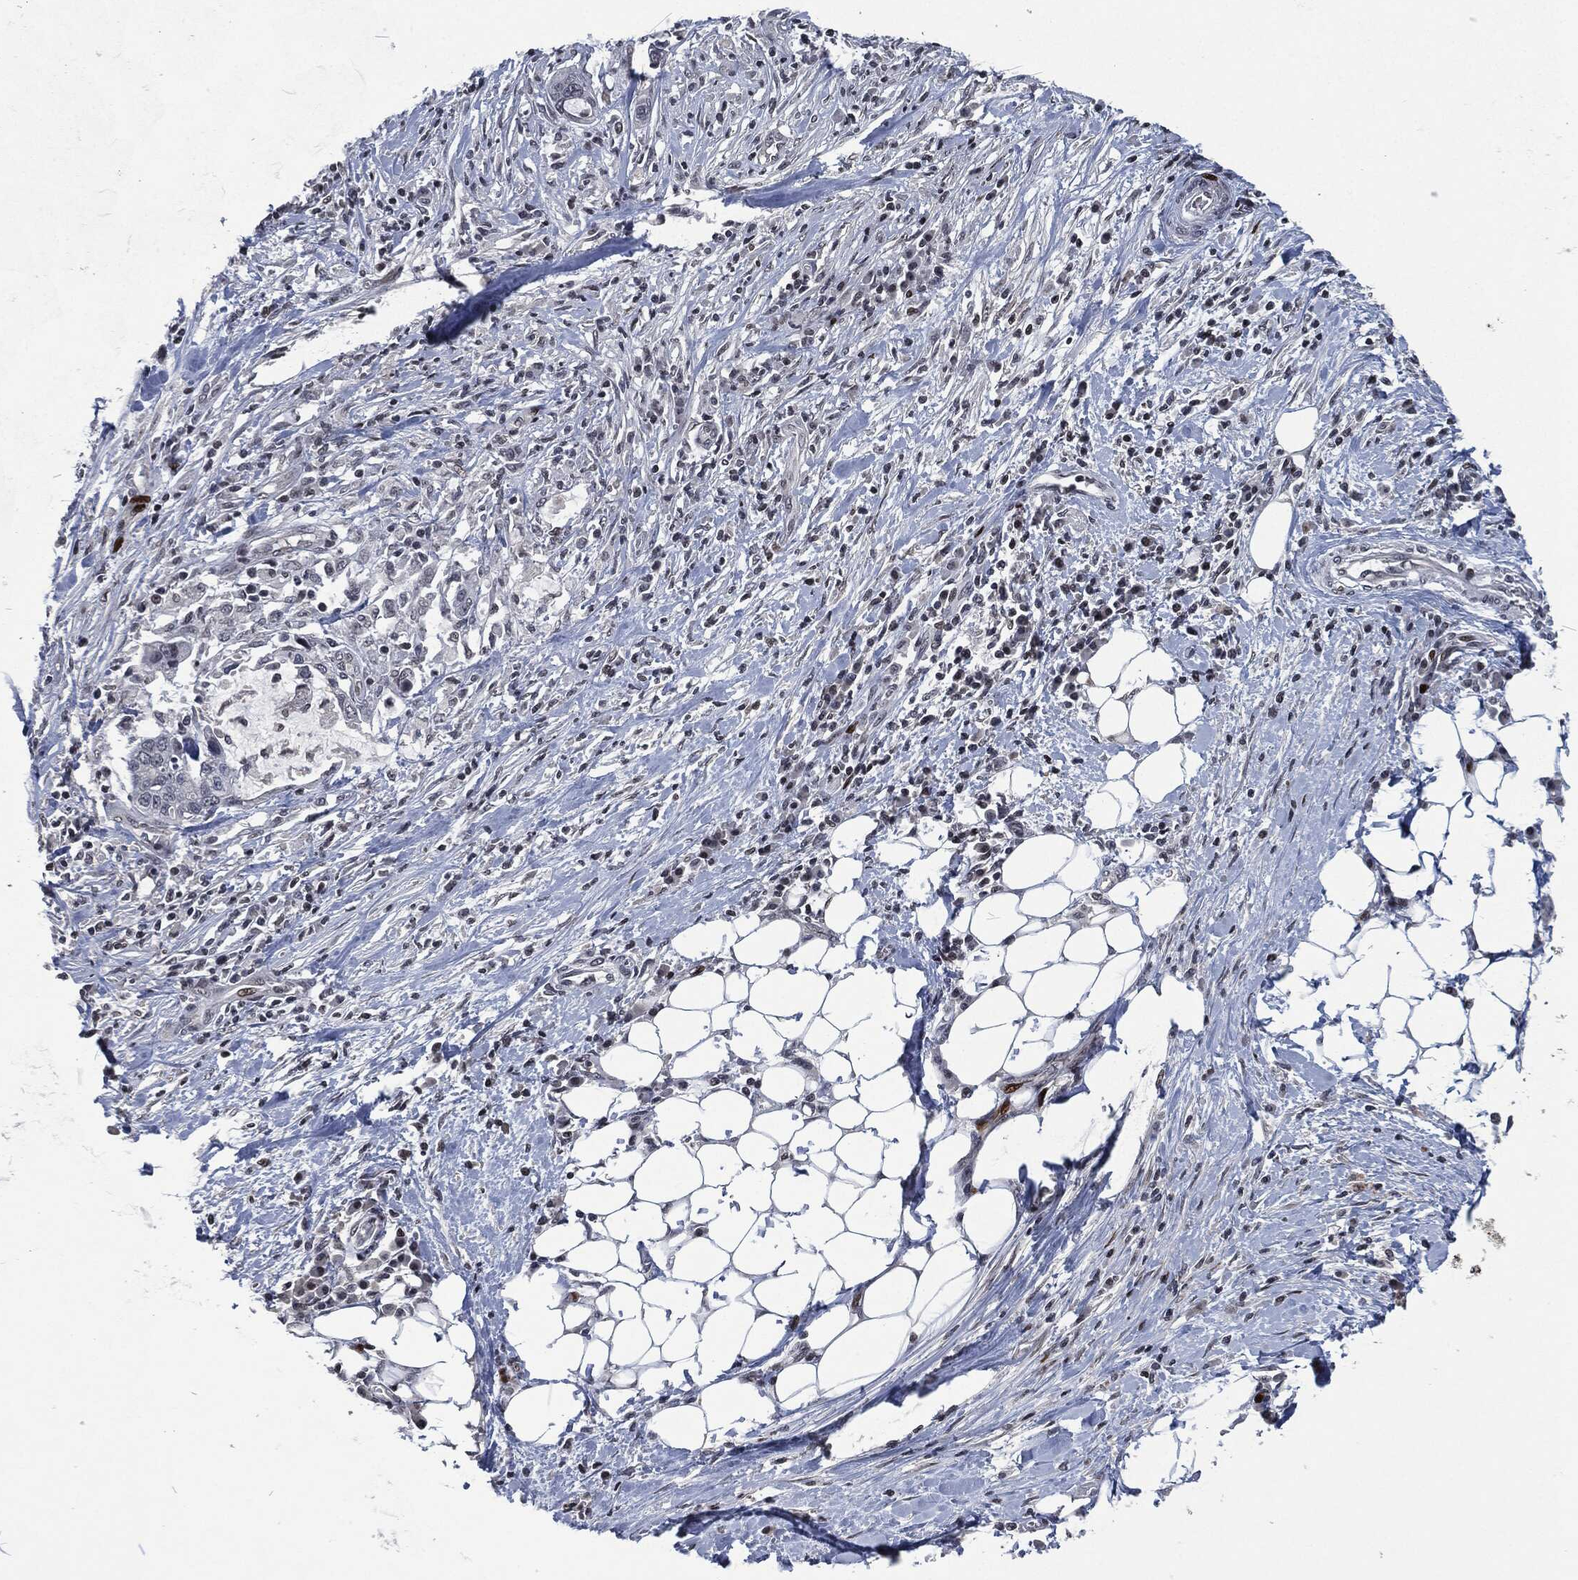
{"staining": {"intensity": "negative", "quantity": "none", "location": "none"}, "tissue": "stomach cancer", "cell_type": "Tumor cells", "image_type": "cancer", "snomed": [{"axis": "morphology", "description": "Adenocarcinoma, NOS"}, {"axis": "topography", "description": "Stomach"}], "caption": "There is no significant expression in tumor cells of stomach adenocarcinoma.", "gene": "EGFR", "patient": {"sex": "male", "age": 54}}